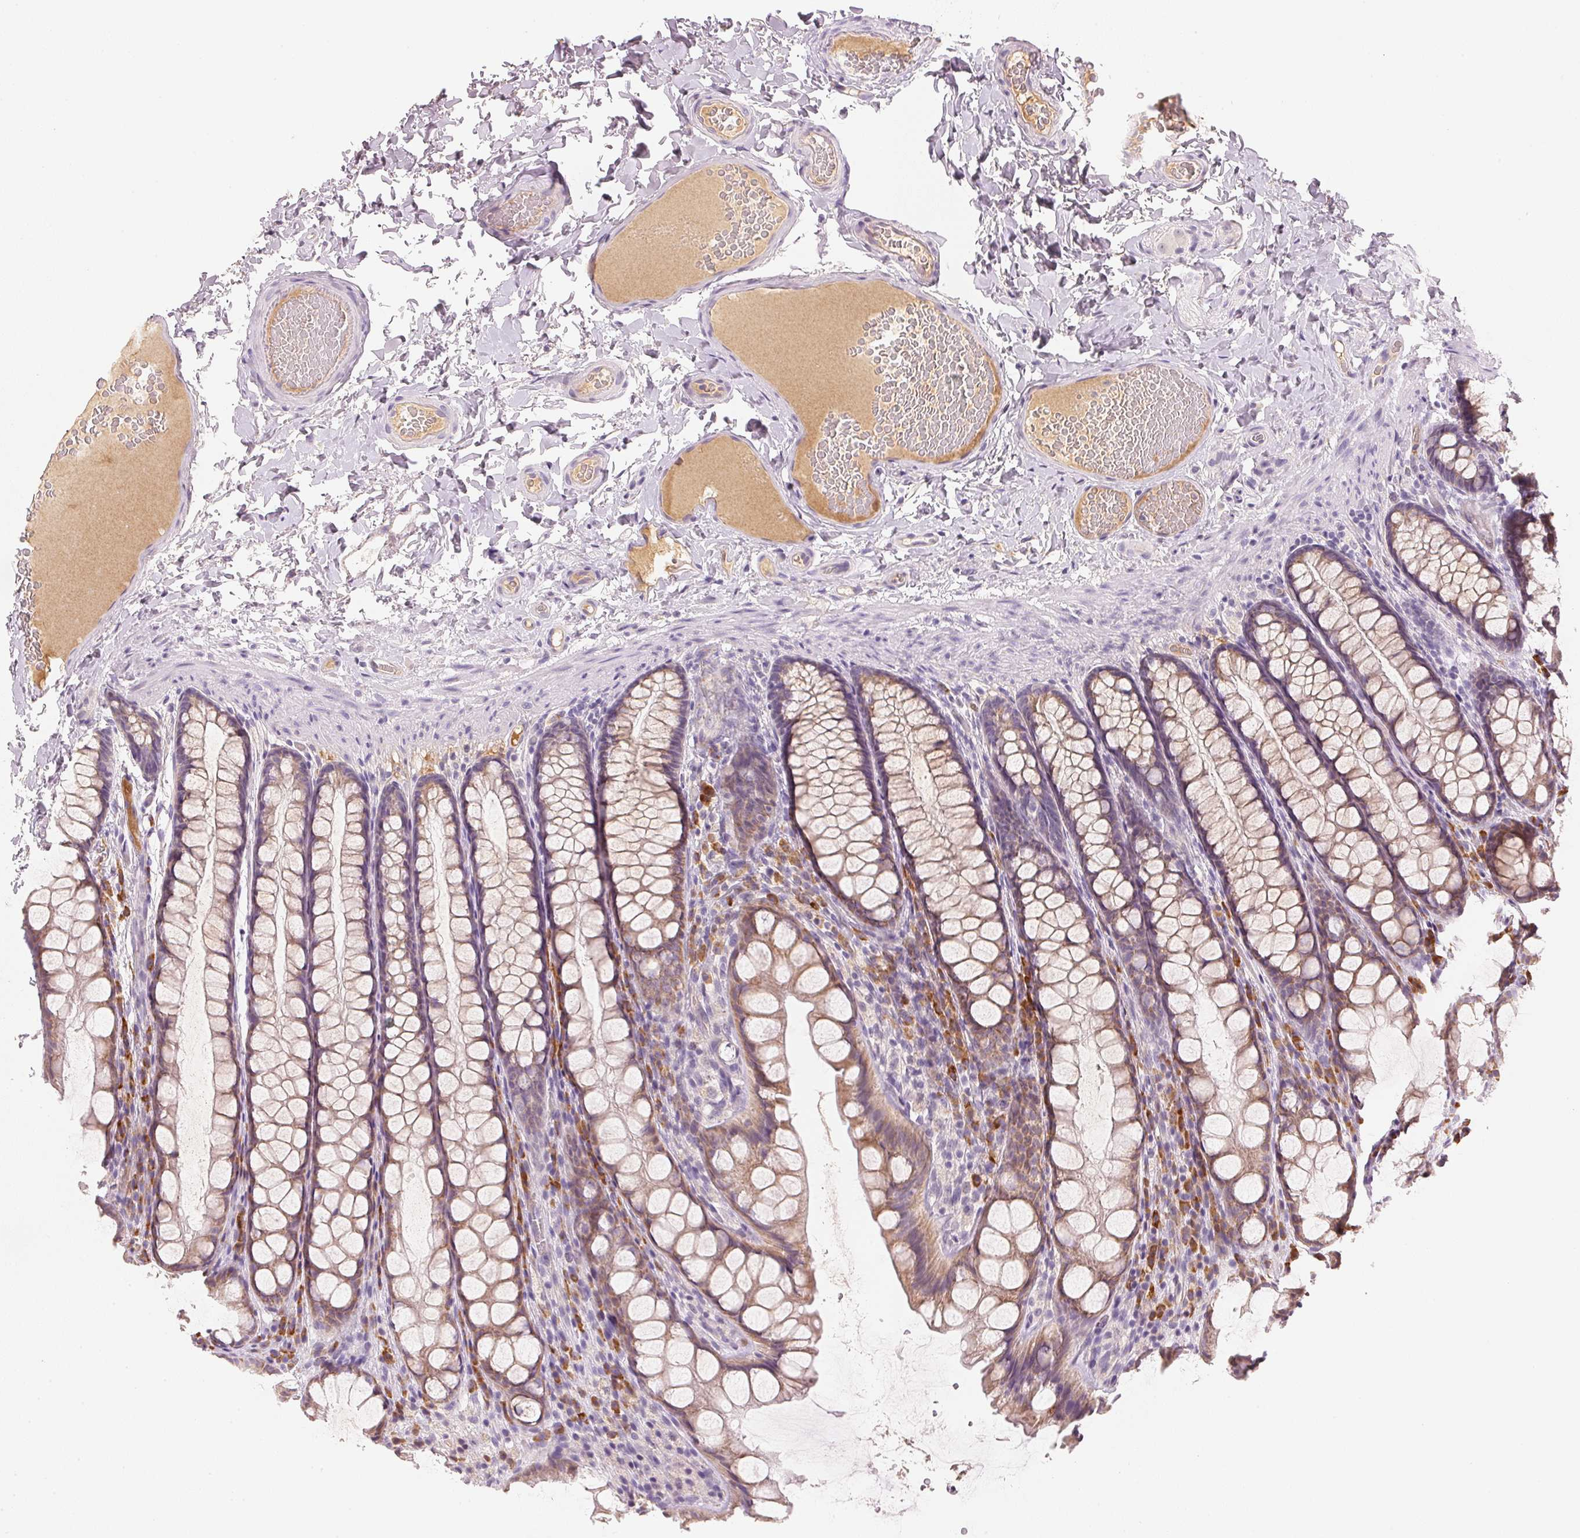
{"staining": {"intensity": "negative", "quantity": "none", "location": "none"}, "tissue": "colon", "cell_type": "Endothelial cells", "image_type": "normal", "snomed": [{"axis": "morphology", "description": "Normal tissue, NOS"}, {"axis": "topography", "description": "Colon"}], "caption": "IHC histopathology image of unremarkable human colon stained for a protein (brown), which shows no expression in endothelial cells.", "gene": "RMDN2", "patient": {"sex": "male", "age": 47}}